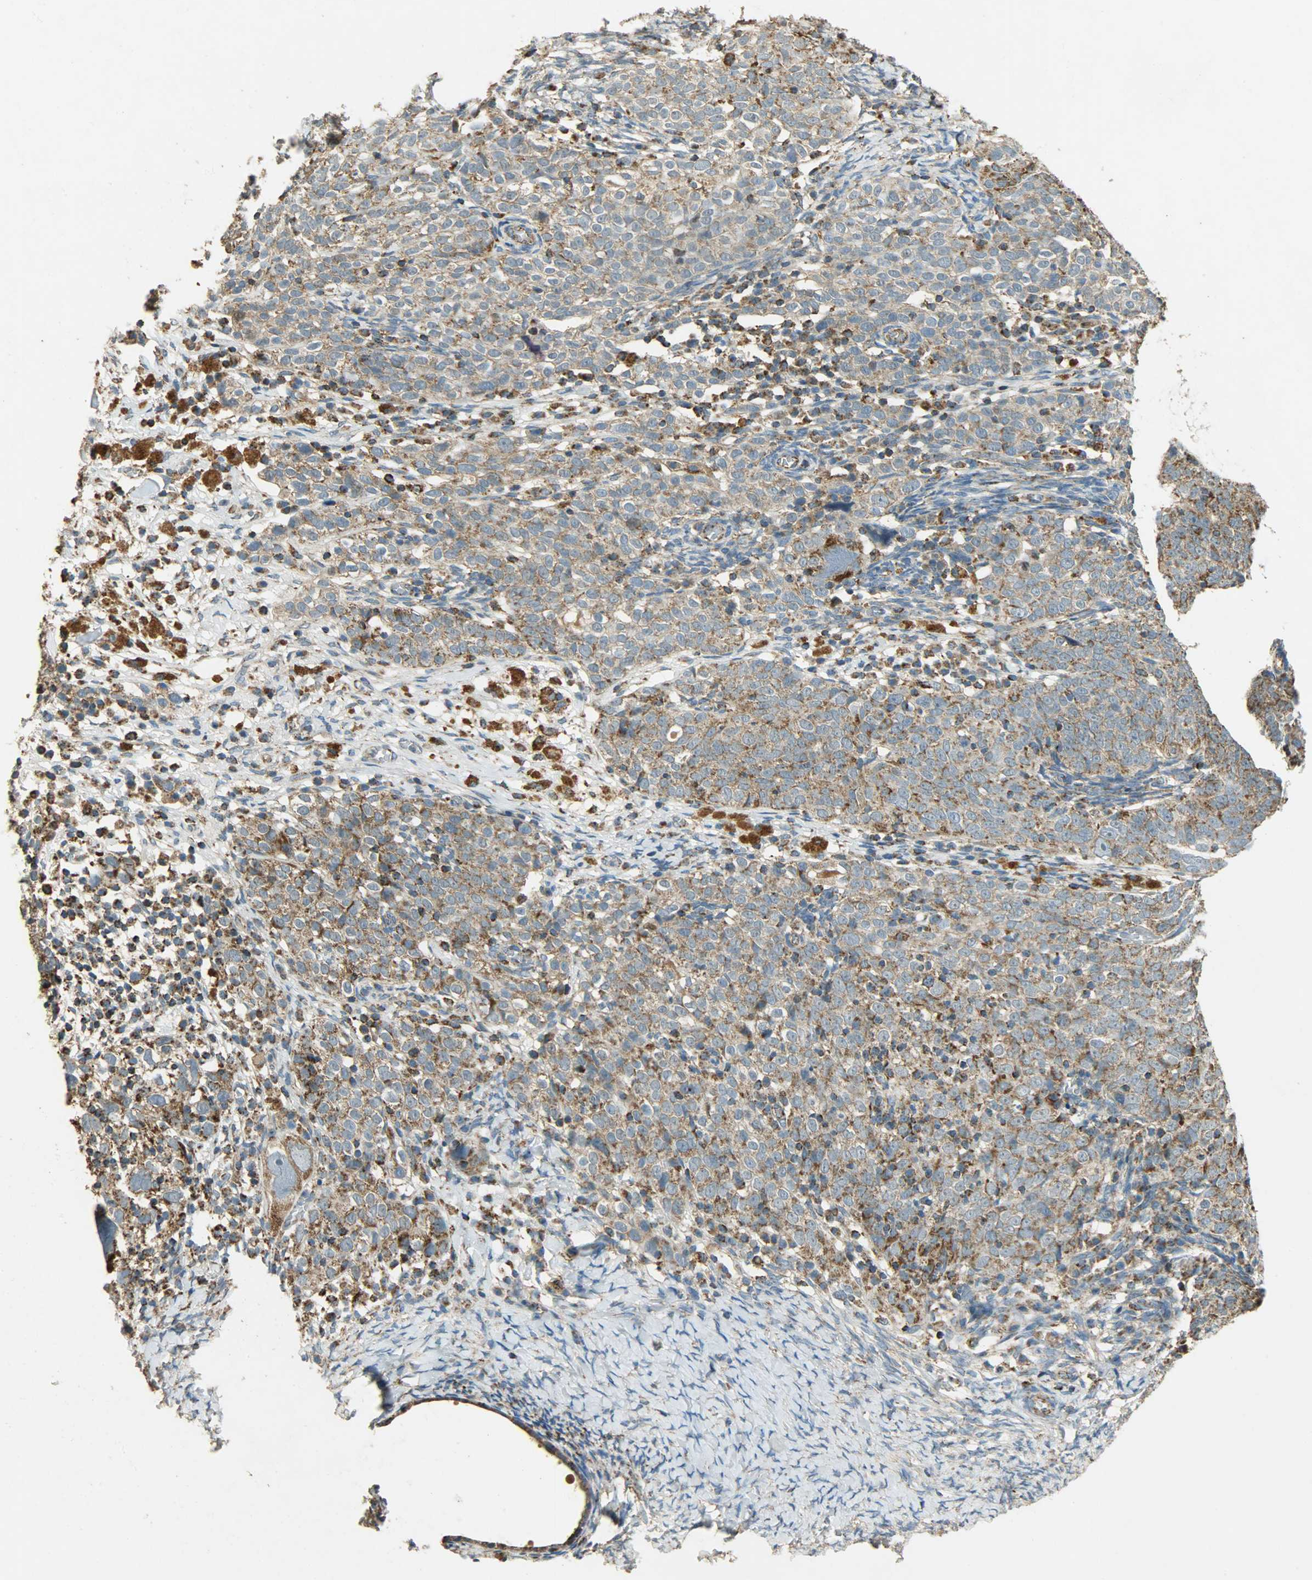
{"staining": {"intensity": "moderate", "quantity": ">75%", "location": "cytoplasmic/membranous"}, "tissue": "ovarian cancer", "cell_type": "Tumor cells", "image_type": "cancer", "snomed": [{"axis": "morphology", "description": "Normal tissue, NOS"}, {"axis": "morphology", "description": "Cystadenocarcinoma, serous, NOS"}, {"axis": "topography", "description": "Ovary"}], "caption": "High-power microscopy captured an immunohistochemistry (IHC) photomicrograph of ovarian cancer, revealing moderate cytoplasmic/membranous positivity in about >75% of tumor cells.", "gene": "HDHD5", "patient": {"sex": "female", "age": 62}}